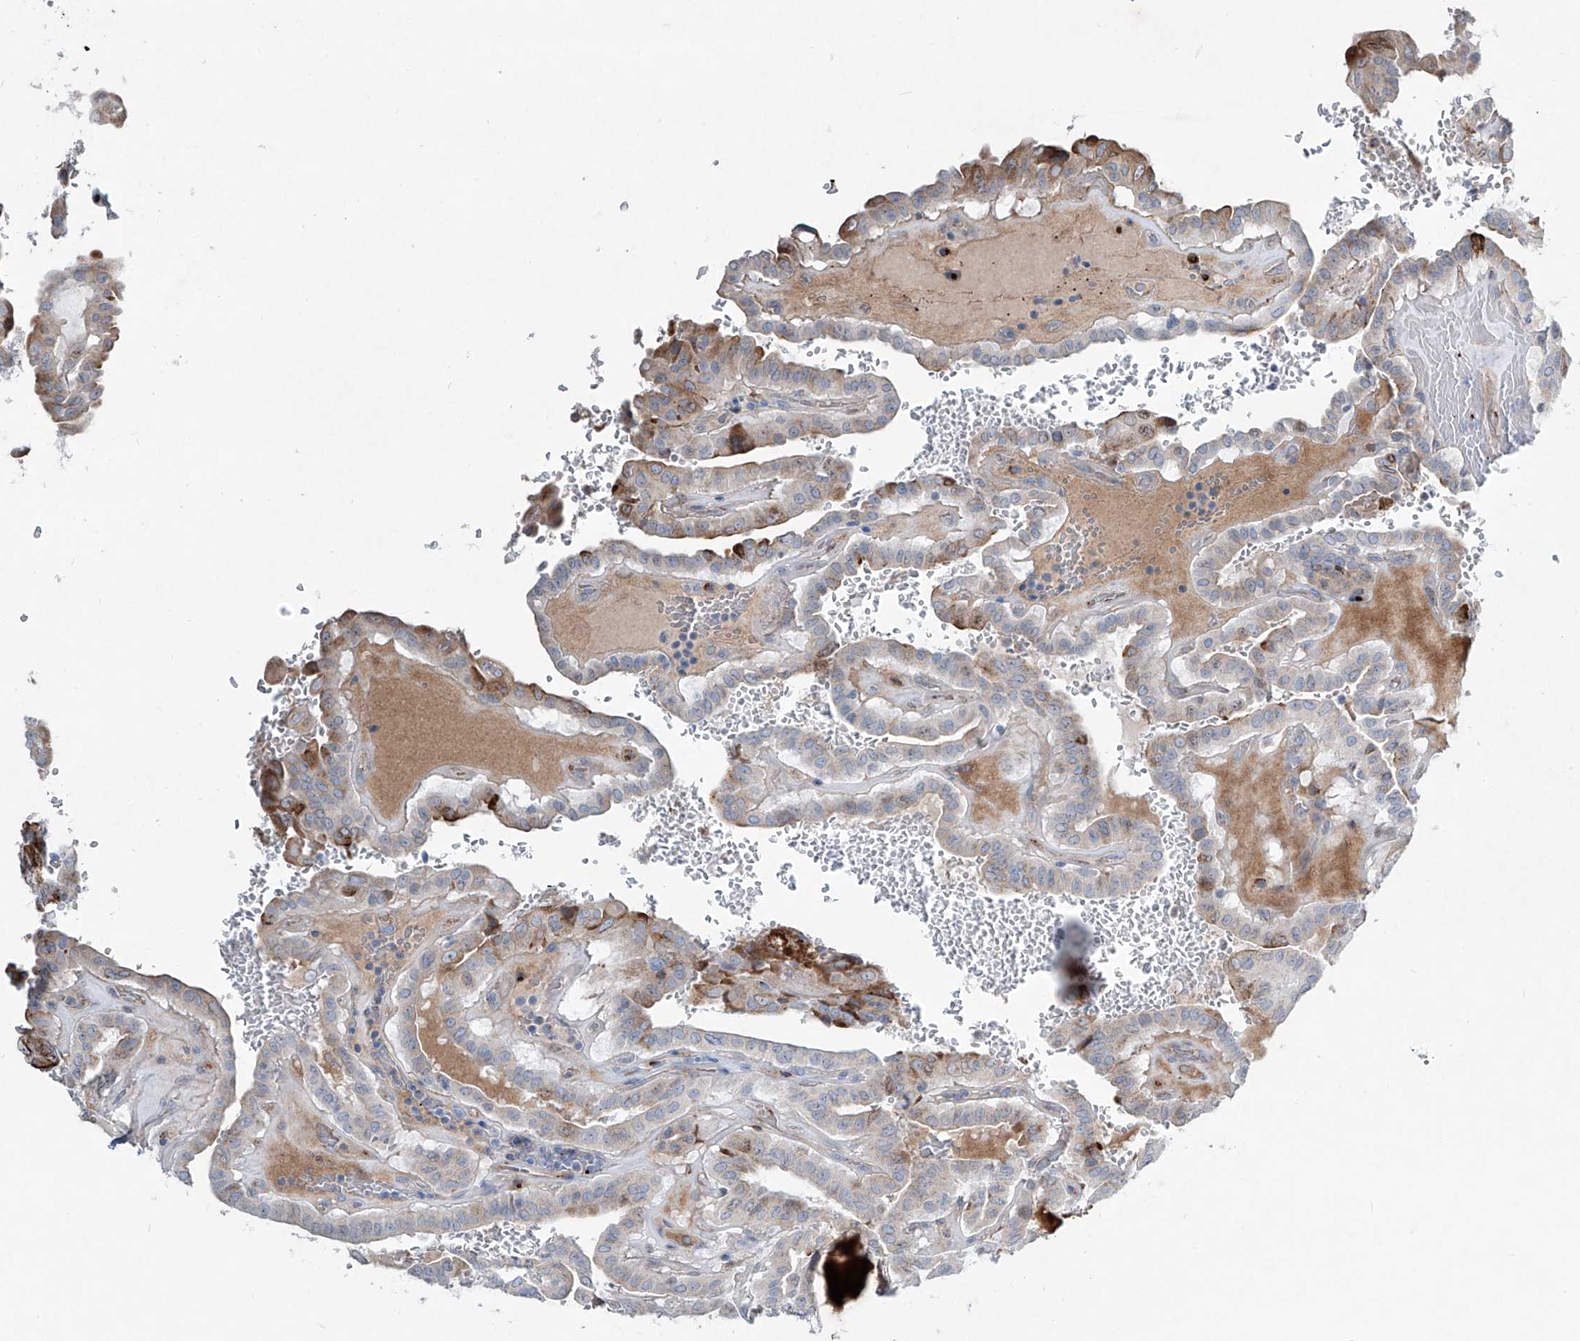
{"staining": {"intensity": "weak", "quantity": "25%-75%", "location": "cytoplasmic/membranous"}, "tissue": "thyroid cancer", "cell_type": "Tumor cells", "image_type": "cancer", "snomed": [{"axis": "morphology", "description": "Papillary adenocarcinoma, NOS"}, {"axis": "topography", "description": "Thyroid gland"}], "caption": "Thyroid papillary adenocarcinoma tissue reveals weak cytoplasmic/membranous positivity in approximately 25%-75% of tumor cells", "gene": "CDH5", "patient": {"sex": "male", "age": 77}}